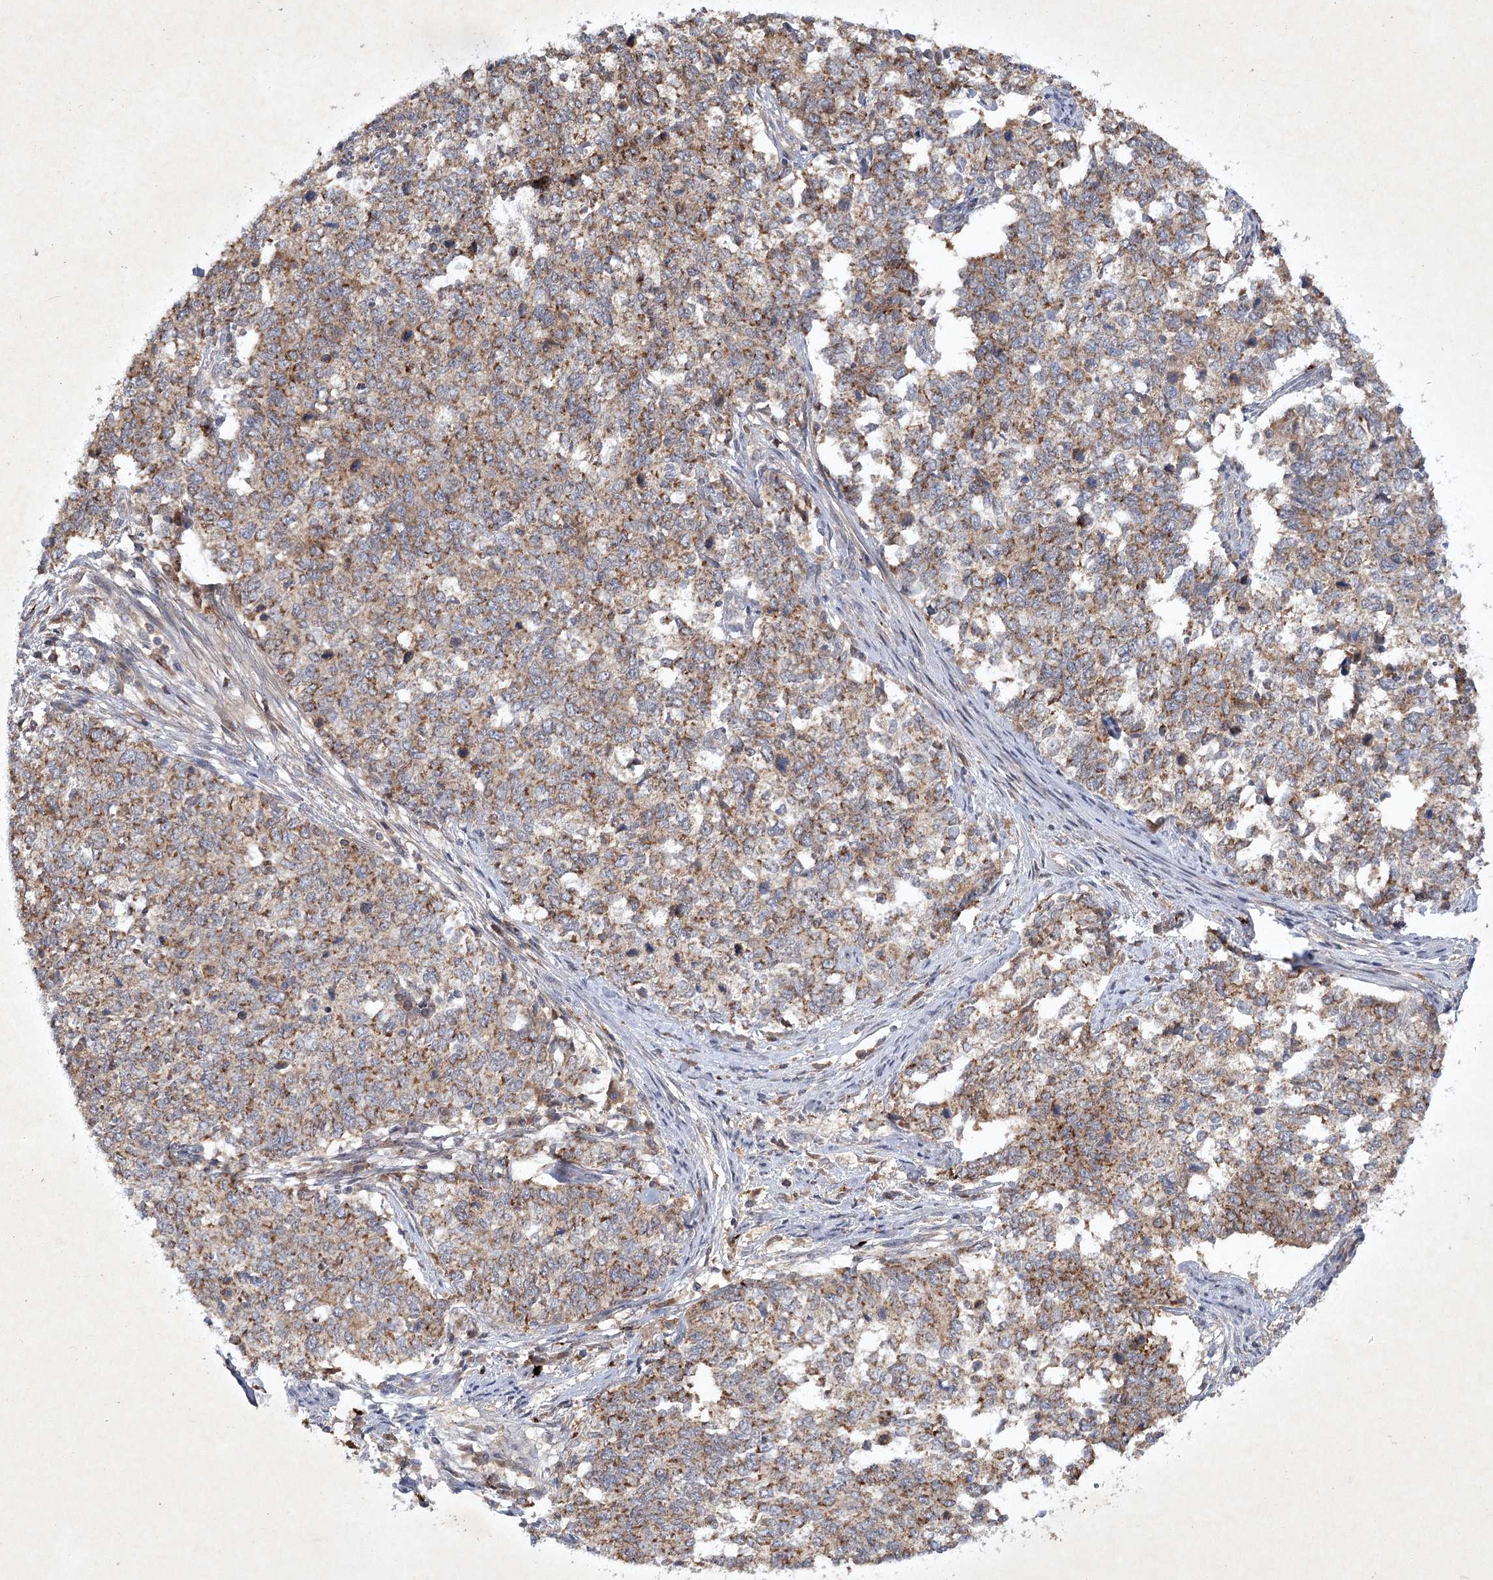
{"staining": {"intensity": "moderate", "quantity": "25%-75%", "location": "cytoplasmic/membranous"}, "tissue": "cervical cancer", "cell_type": "Tumor cells", "image_type": "cancer", "snomed": [{"axis": "morphology", "description": "Squamous cell carcinoma, NOS"}, {"axis": "topography", "description": "Cervix"}], "caption": "Immunohistochemistry (IHC) photomicrograph of neoplastic tissue: cervical cancer (squamous cell carcinoma) stained using IHC displays medium levels of moderate protein expression localized specifically in the cytoplasmic/membranous of tumor cells, appearing as a cytoplasmic/membranous brown color.", "gene": "PYROXD2", "patient": {"sex": "female", "age": 63}}